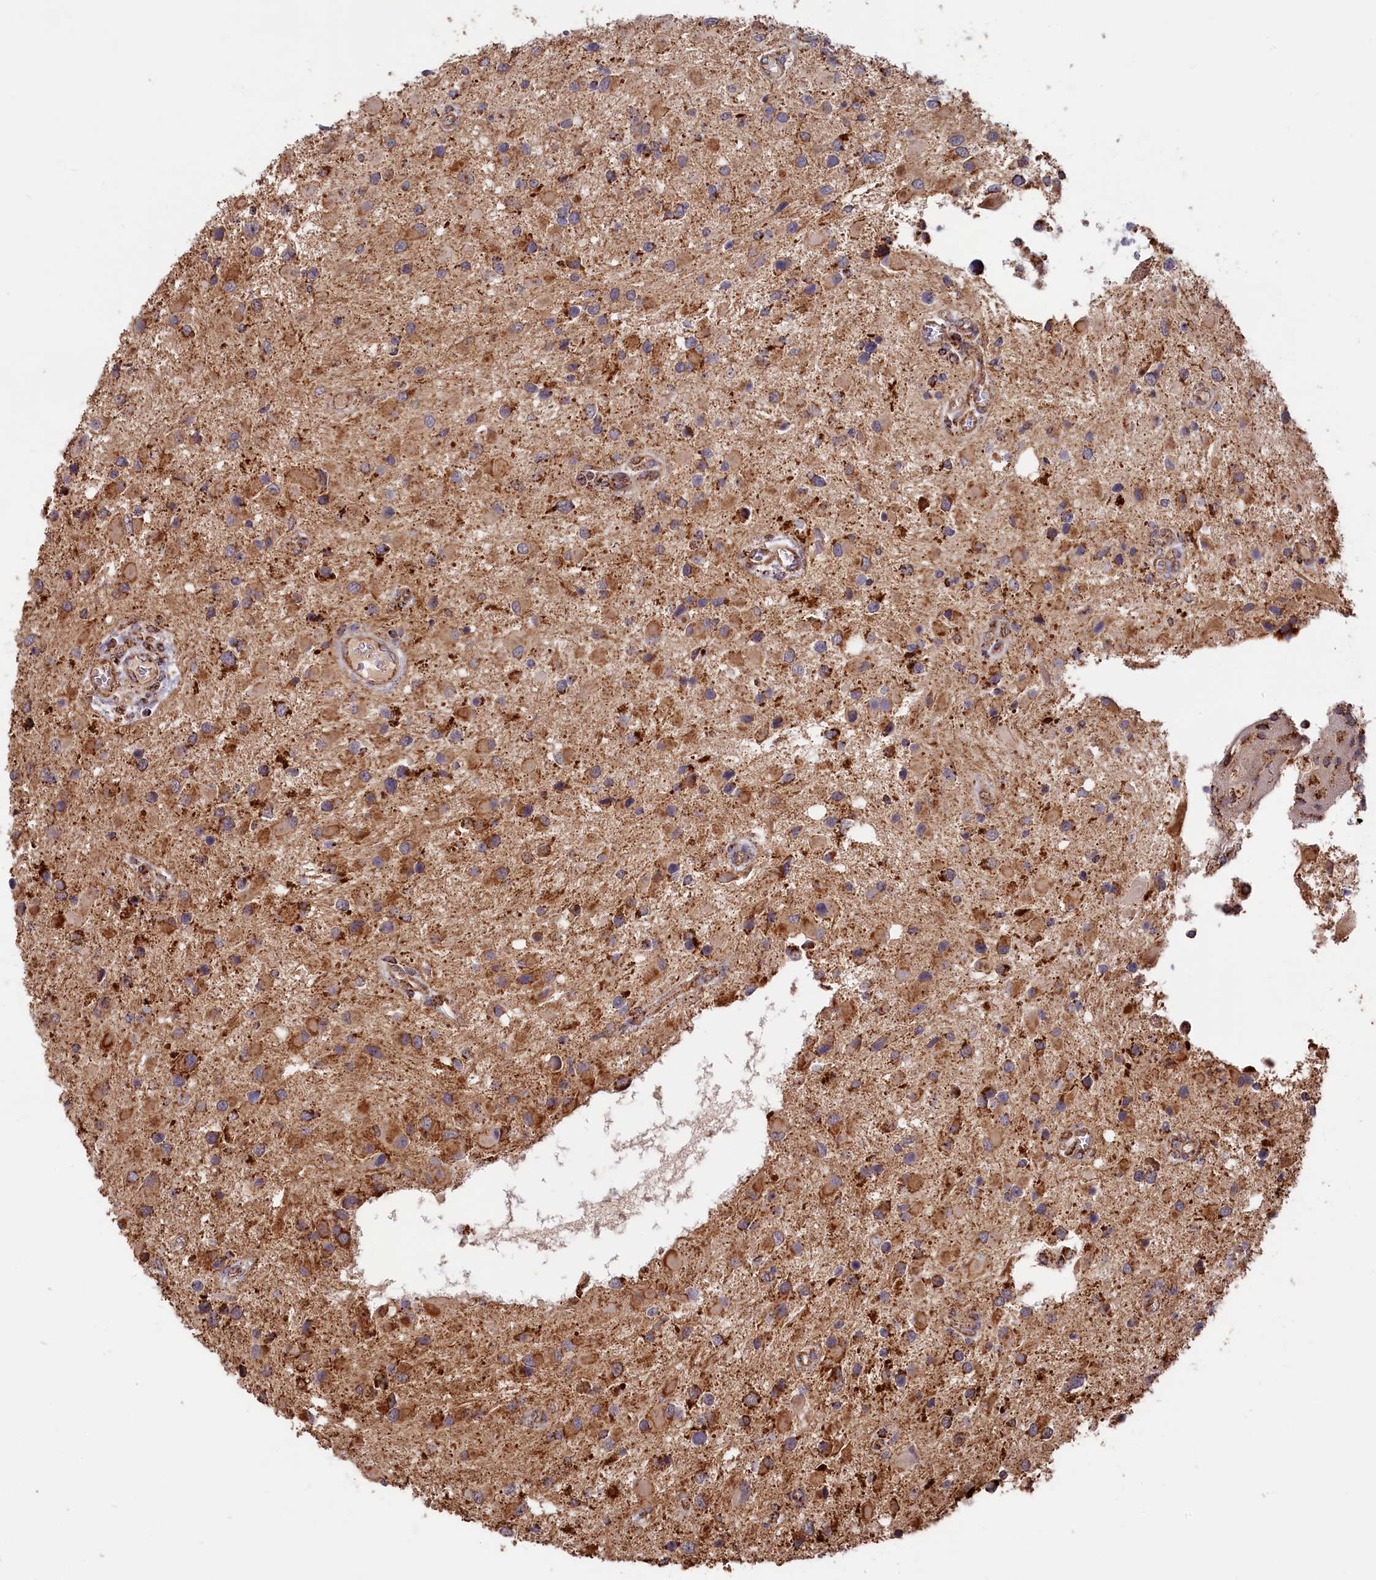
{"staining": {"intensity": "moderate", "quantity": ">75%", "location": "cytoplasmic/membranous"}, "tissue": "glioma", "cell_type": "Tumor cells", "image_type": "cancer", "snomed": [{"axis": "morphology", "description": "Glioma, malignant, High grade"}, {"axis": "topography", "description": "Brain"}], "caption": "Tumor cells exhibit moderate cytoplasmic/membranous positivity in approximately >75% of cells in high-grade glioma (malignant). The staining is performed using DAB (3,3'-diaminobenzidine) brown chromogen to label protein expression. The nuclei are counter-stained blue using hematoxylin.", "gene": "MACROD1", "patient": {"sex": "male", "age": 53}}